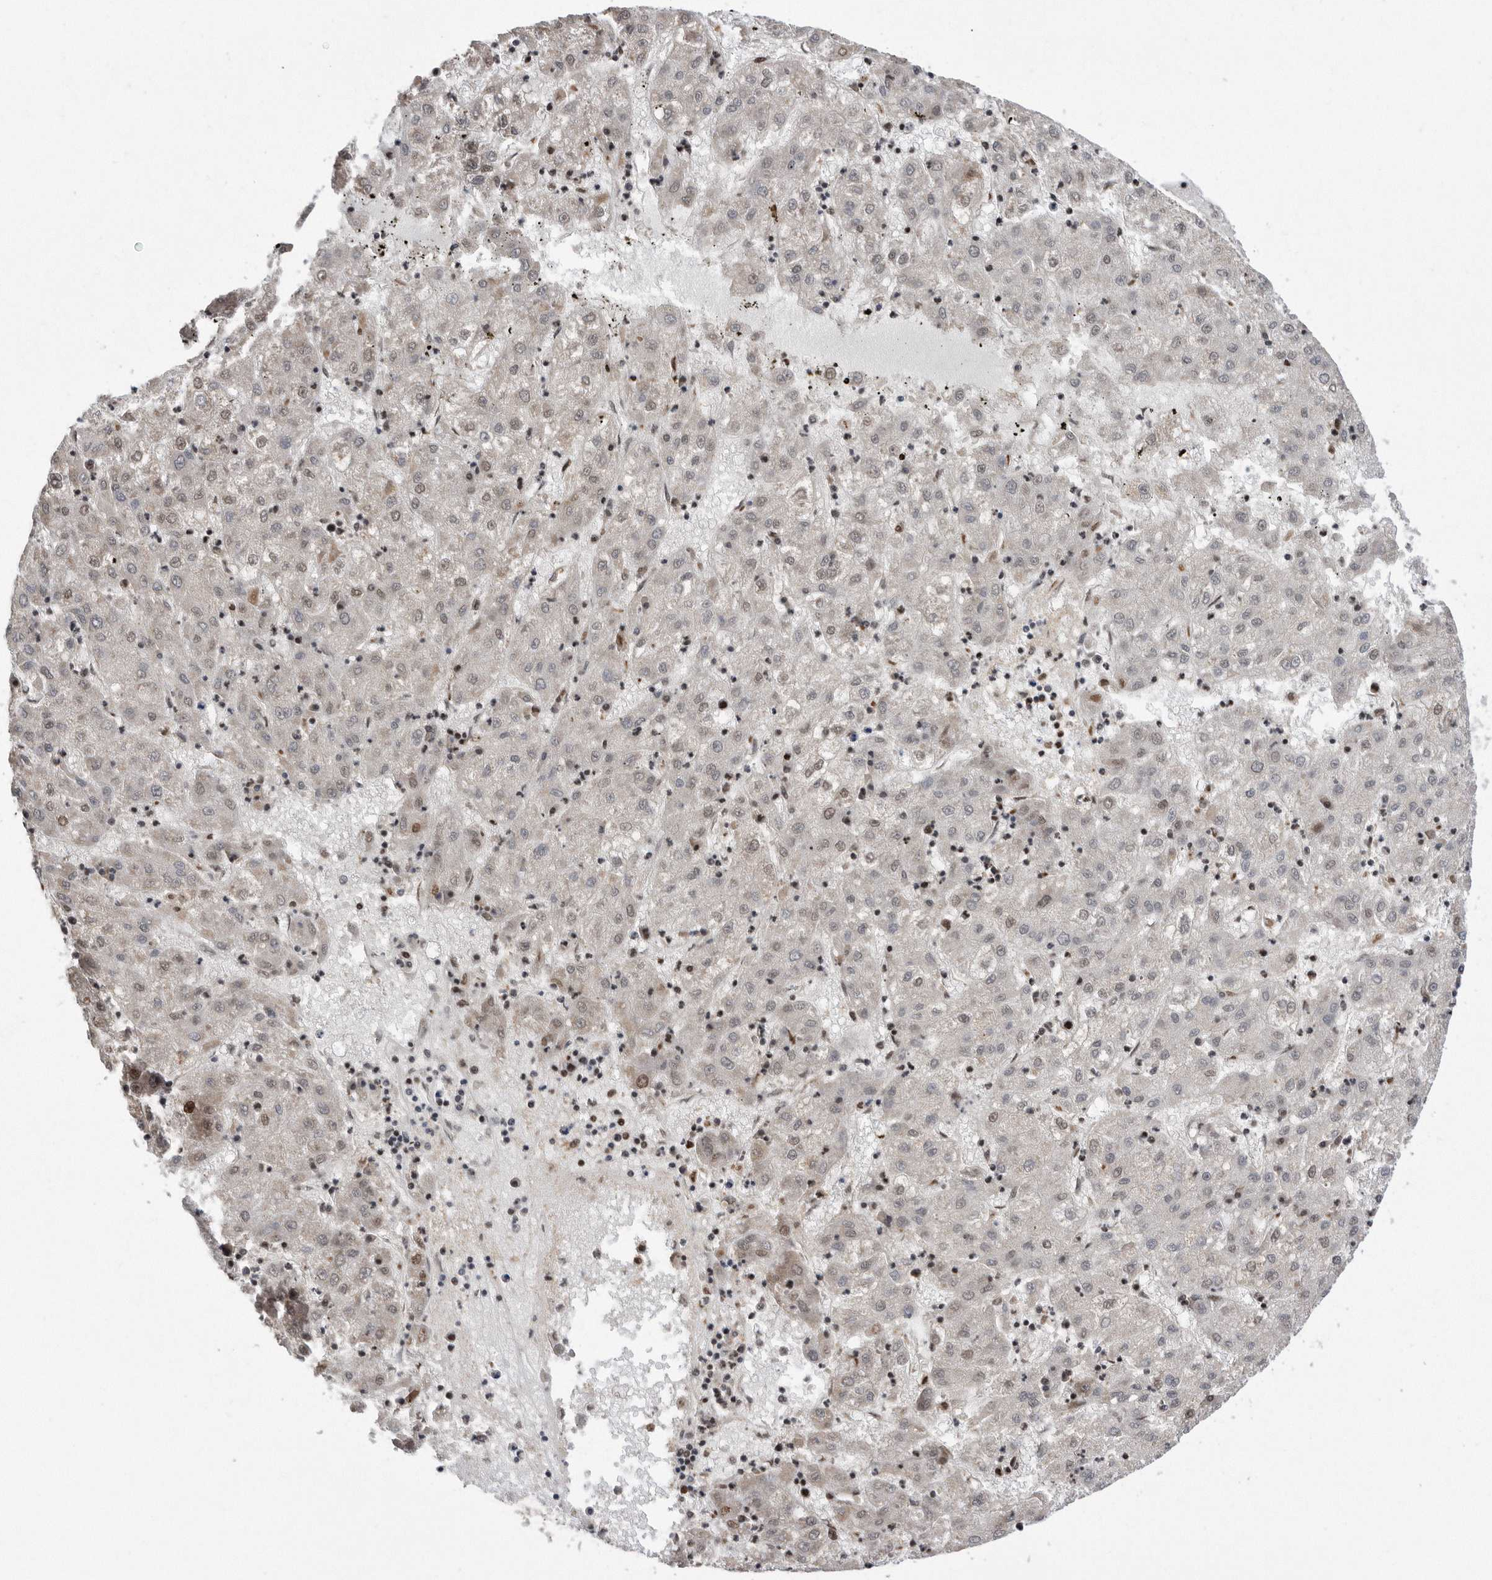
{"staining": {"intensity": "weak", "quantity": "25%-75%", "location": "cytoplasmic/membranous,nuclear"}, "tissue": "liver cancer", "cell_type": "Tumor cells", "image_type": "cancer", "snomed": [{"axis": "morphology", "description": "Carcinoma, Hepatocellular, NOS"}, {"axis": "topography", "description": "Liver"}], "caption": "IHC of human hepatocellular carcinoma (liver) displays low levels of weak cytoplasmic/membranous and nuclear positivity in about 25%-75% of tumor cells.", "gene": "TDRD3", "patient": {"sex": "male", "age": 72}}